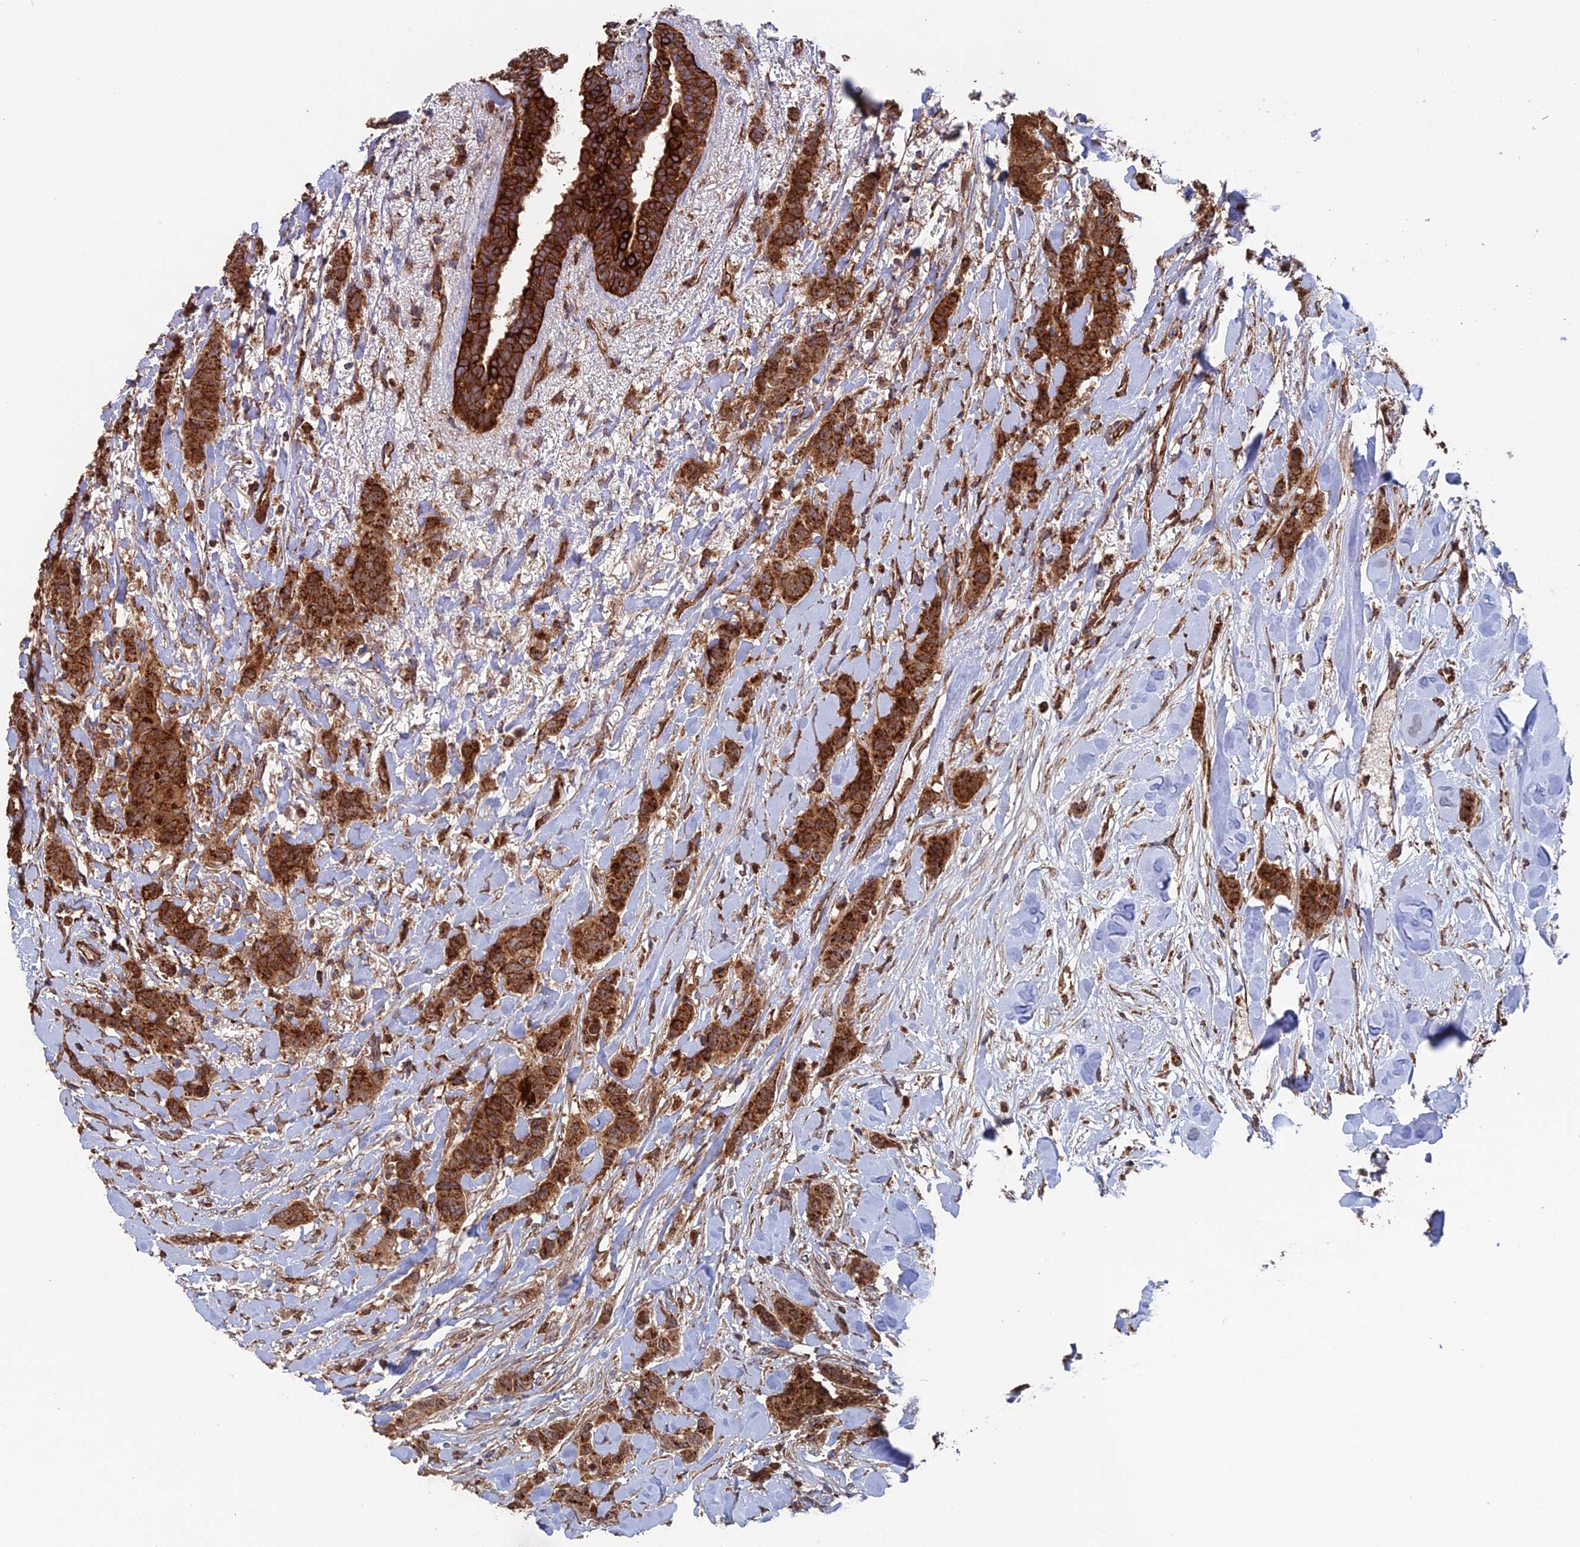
{"staining": {"intensity": "strong", "quantity": ">75%", "location": "cytoplasmic/membranous"}, "tissue": "breast cancer", "cell_type": "Tumor cells", "image_type": "cancer", "snomed": [{"axis": "morphology", "description": "Duct carcinoma"}, {"axis": "topography", "description": "Breast"}], "caption": "Immunohistochemical staining of human breast cancer (invasive ductal carcinoma) exhibits strong cytoplasmic/membranous protein expression in about >75% of tumor cells. (IHC, brightfield microscopy, high magnification).", "gene": "DTYMK", "patient": {"sex": "female", "age": 40}}